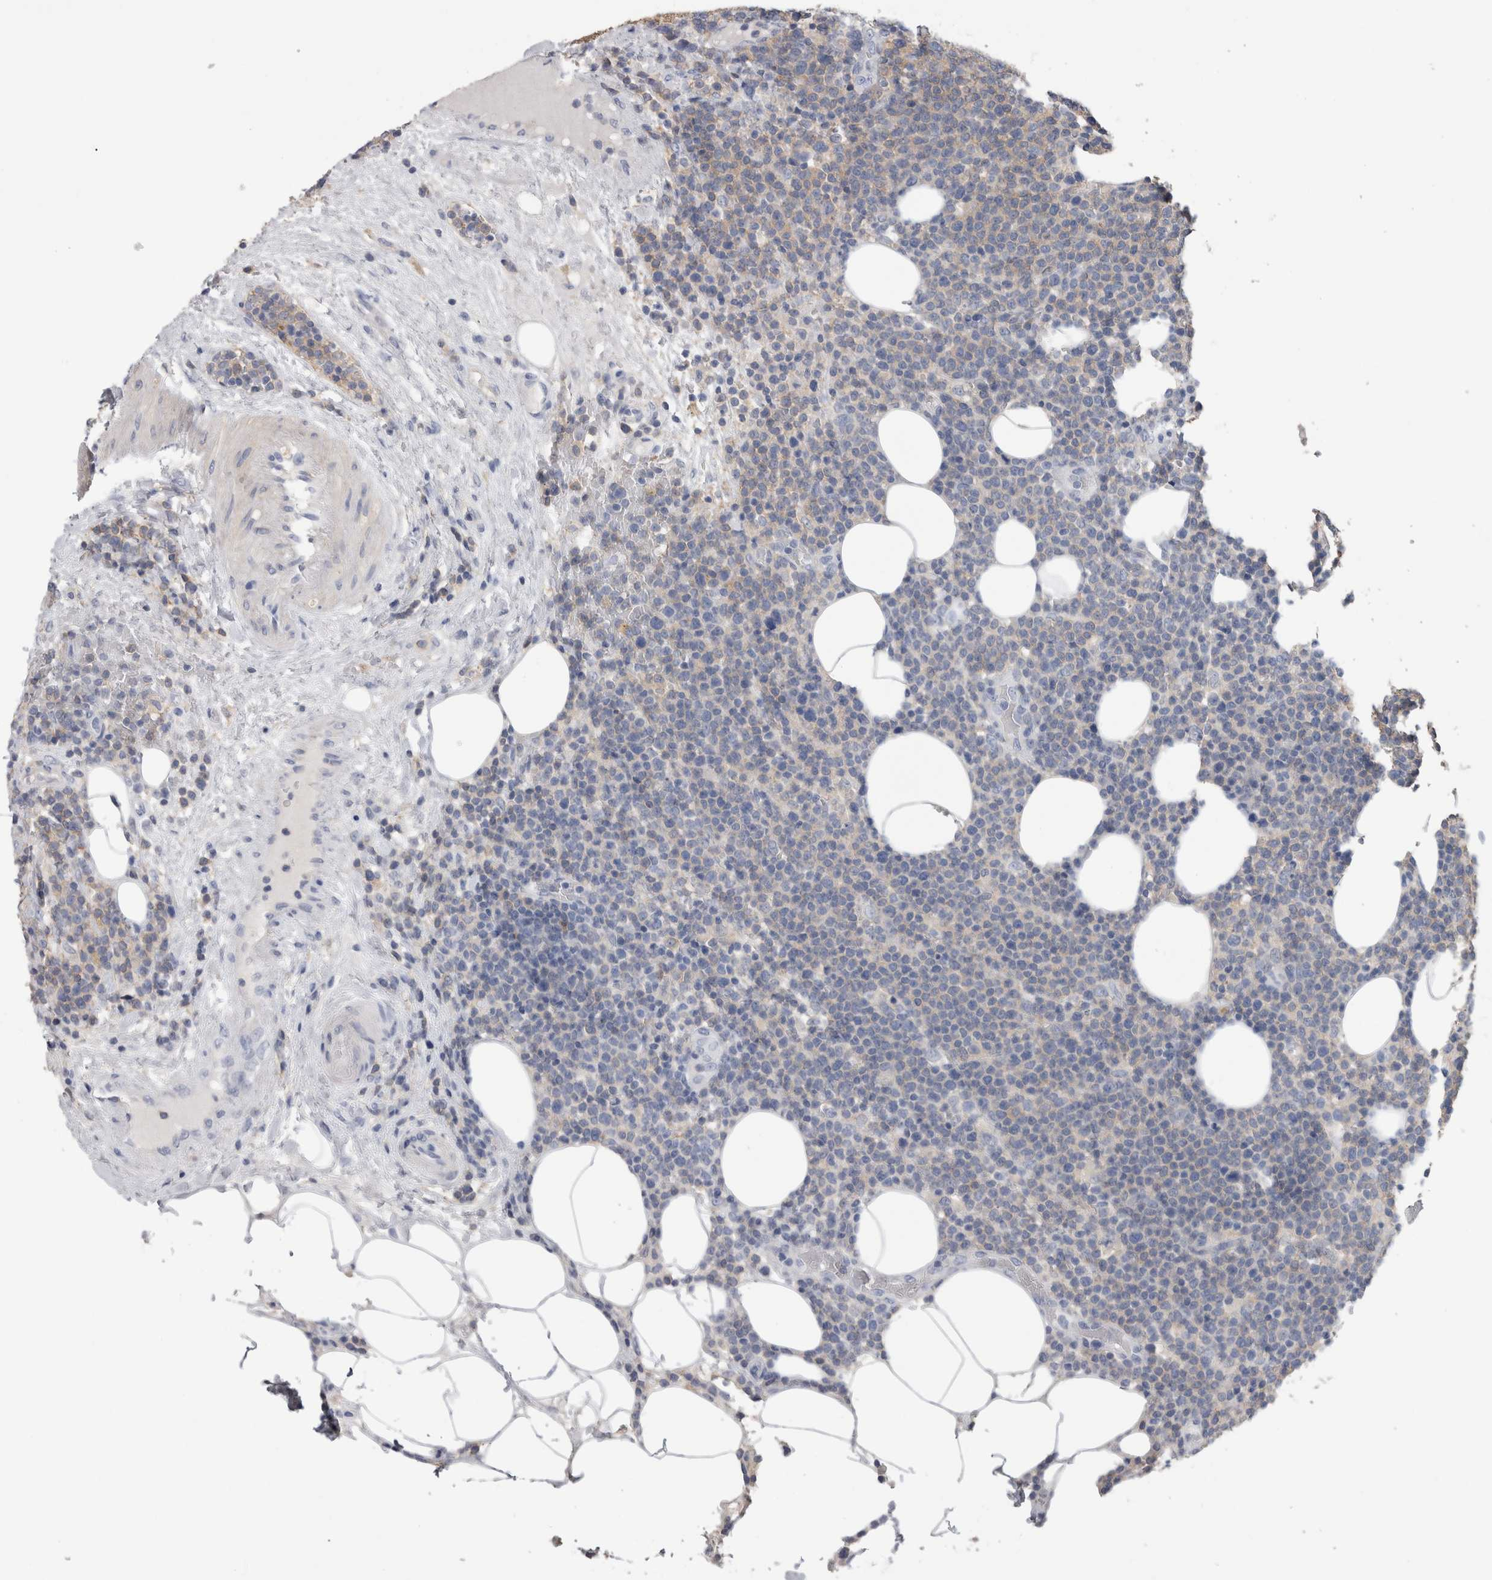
{"staining": {"intensity": "negative", "quantity": "none", "location": "none"}, "tissue": "lymphoma", "cell_type": "Tumor cells", "image_type": "cancer", "snomed": [{"axis": "morphology", "description": "Malignant lymphoma, non-Hodgkin's type, High grade"}, {"axis": "topography", "description": "Lymph node"}], "caption": "IHC image of neoplastic tissue: human lymphoma stained with DAB exhibits no significant protein positivity in tumor cells.", "gene": "SCRN1", "patient": {"sex": "male", "age": 61}}